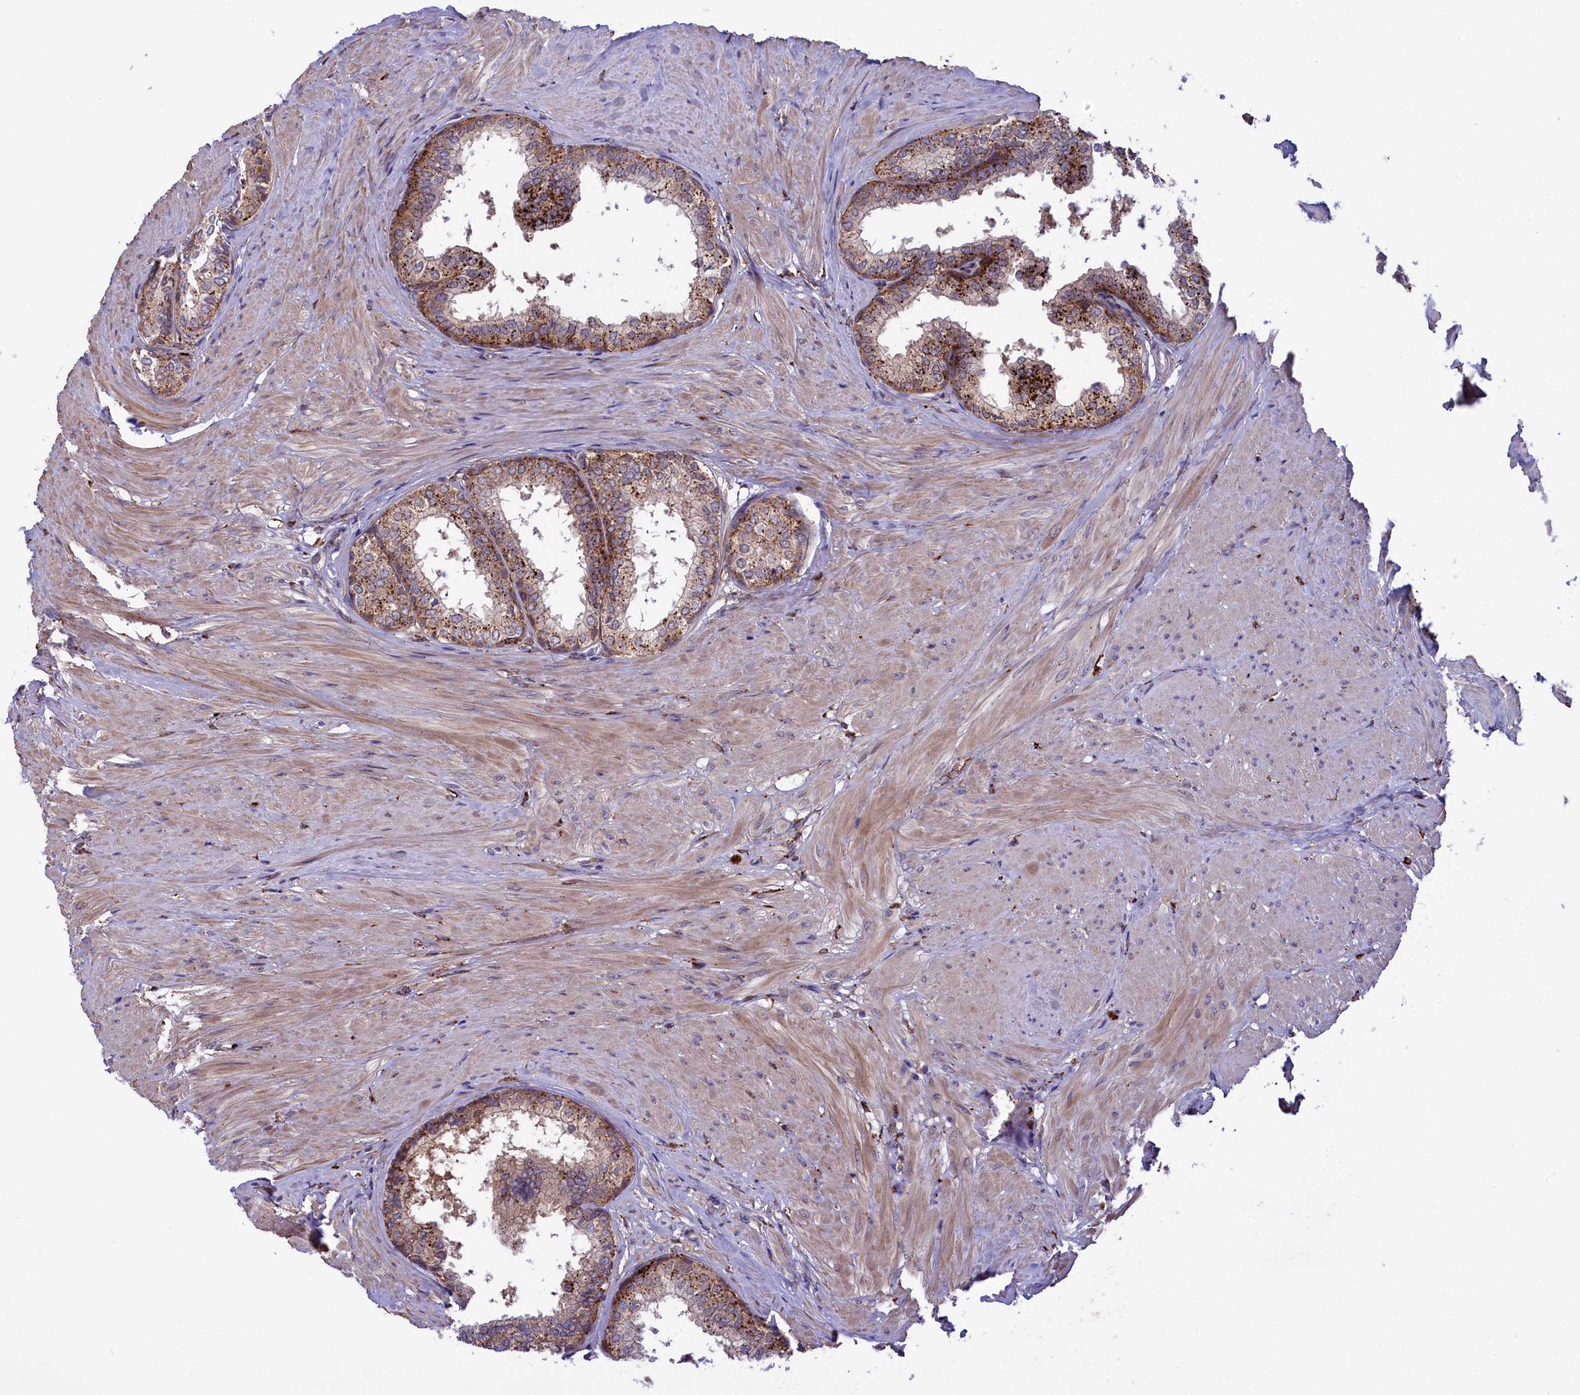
{"staining": {"intensity": "strong", "quantity": ">75%", "location": "cytoplasmic/membranous"}, "tissue": "prostate", "cell_type": "Glandular cells", "image_type": "normal", "snomed": [{"axis": "morphology", "description": "Normal tissue, NOS"}, {"axis": "topography", "description": "Prostate"}], "caption": "IHC (DAB) staining of benign prostate shows strong cytoplasmic/membranous protein staining in about >75% of glandular cells. (Stains: DAB (3,3'-diaminobenzidine) in brown, nuclei in blue, Microscopy: brightfield microscopy at high magnification).", "gene": "MAN2B1", "patient": {"sex": "male", "age": 48}}